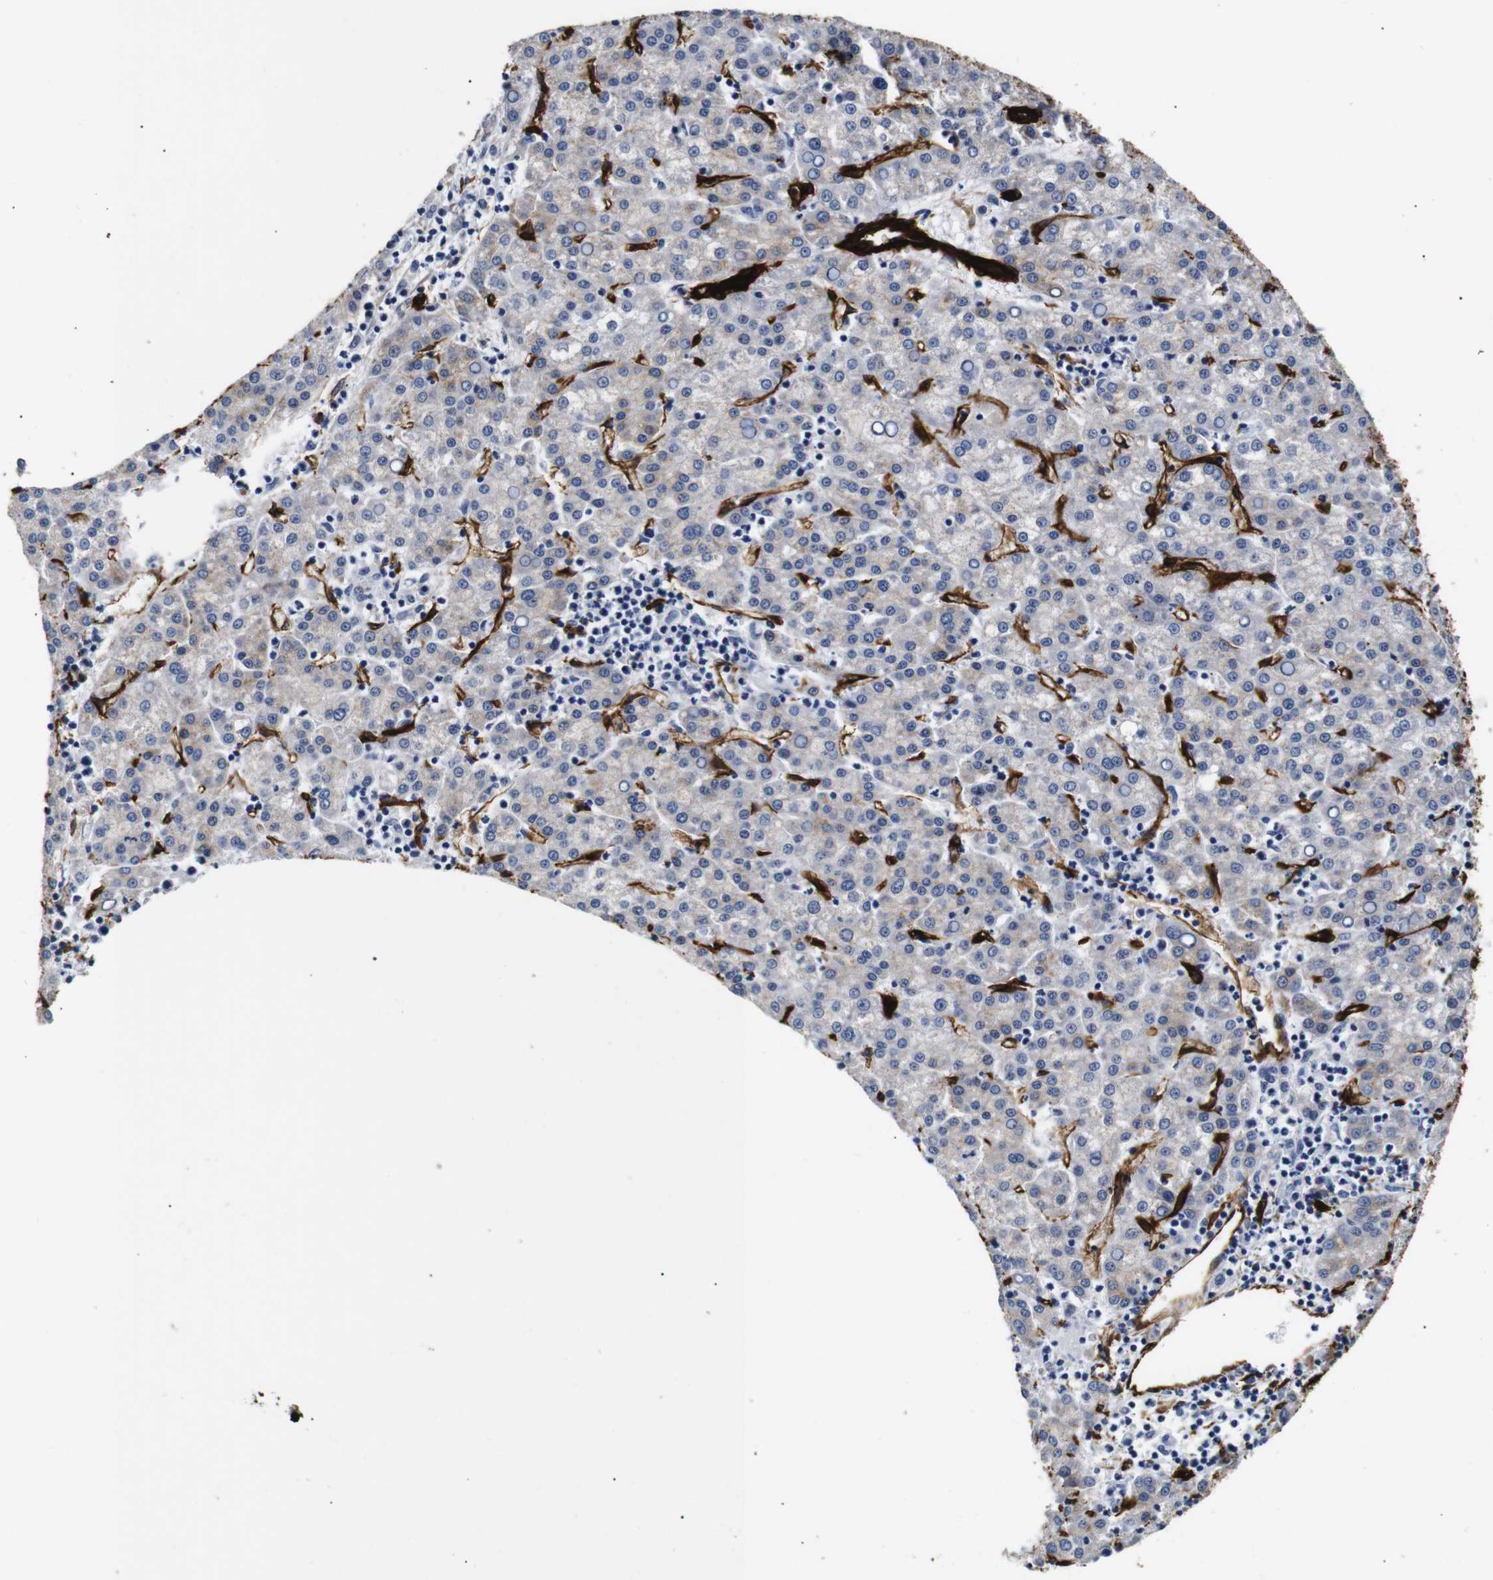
{"staining": {"intensity": "negative", "quantity": "none", "location": "none"}, "tissue": "liver cancer", "cell_type": "Tumor cells", "image_type": "cancer", "snomed": [{"axis": "morphology", "description": "Carcinoma, Hepatocellular, NOS"}, {"axis": "topography", "description": "Liver"}], "caption": "The photomicrograph exhibits no significant staining in tumor cells of liver cancer. Nuclei are stained in blue.", "gene": "CAV2", "patient": {"sex": "female", "age": 58}}